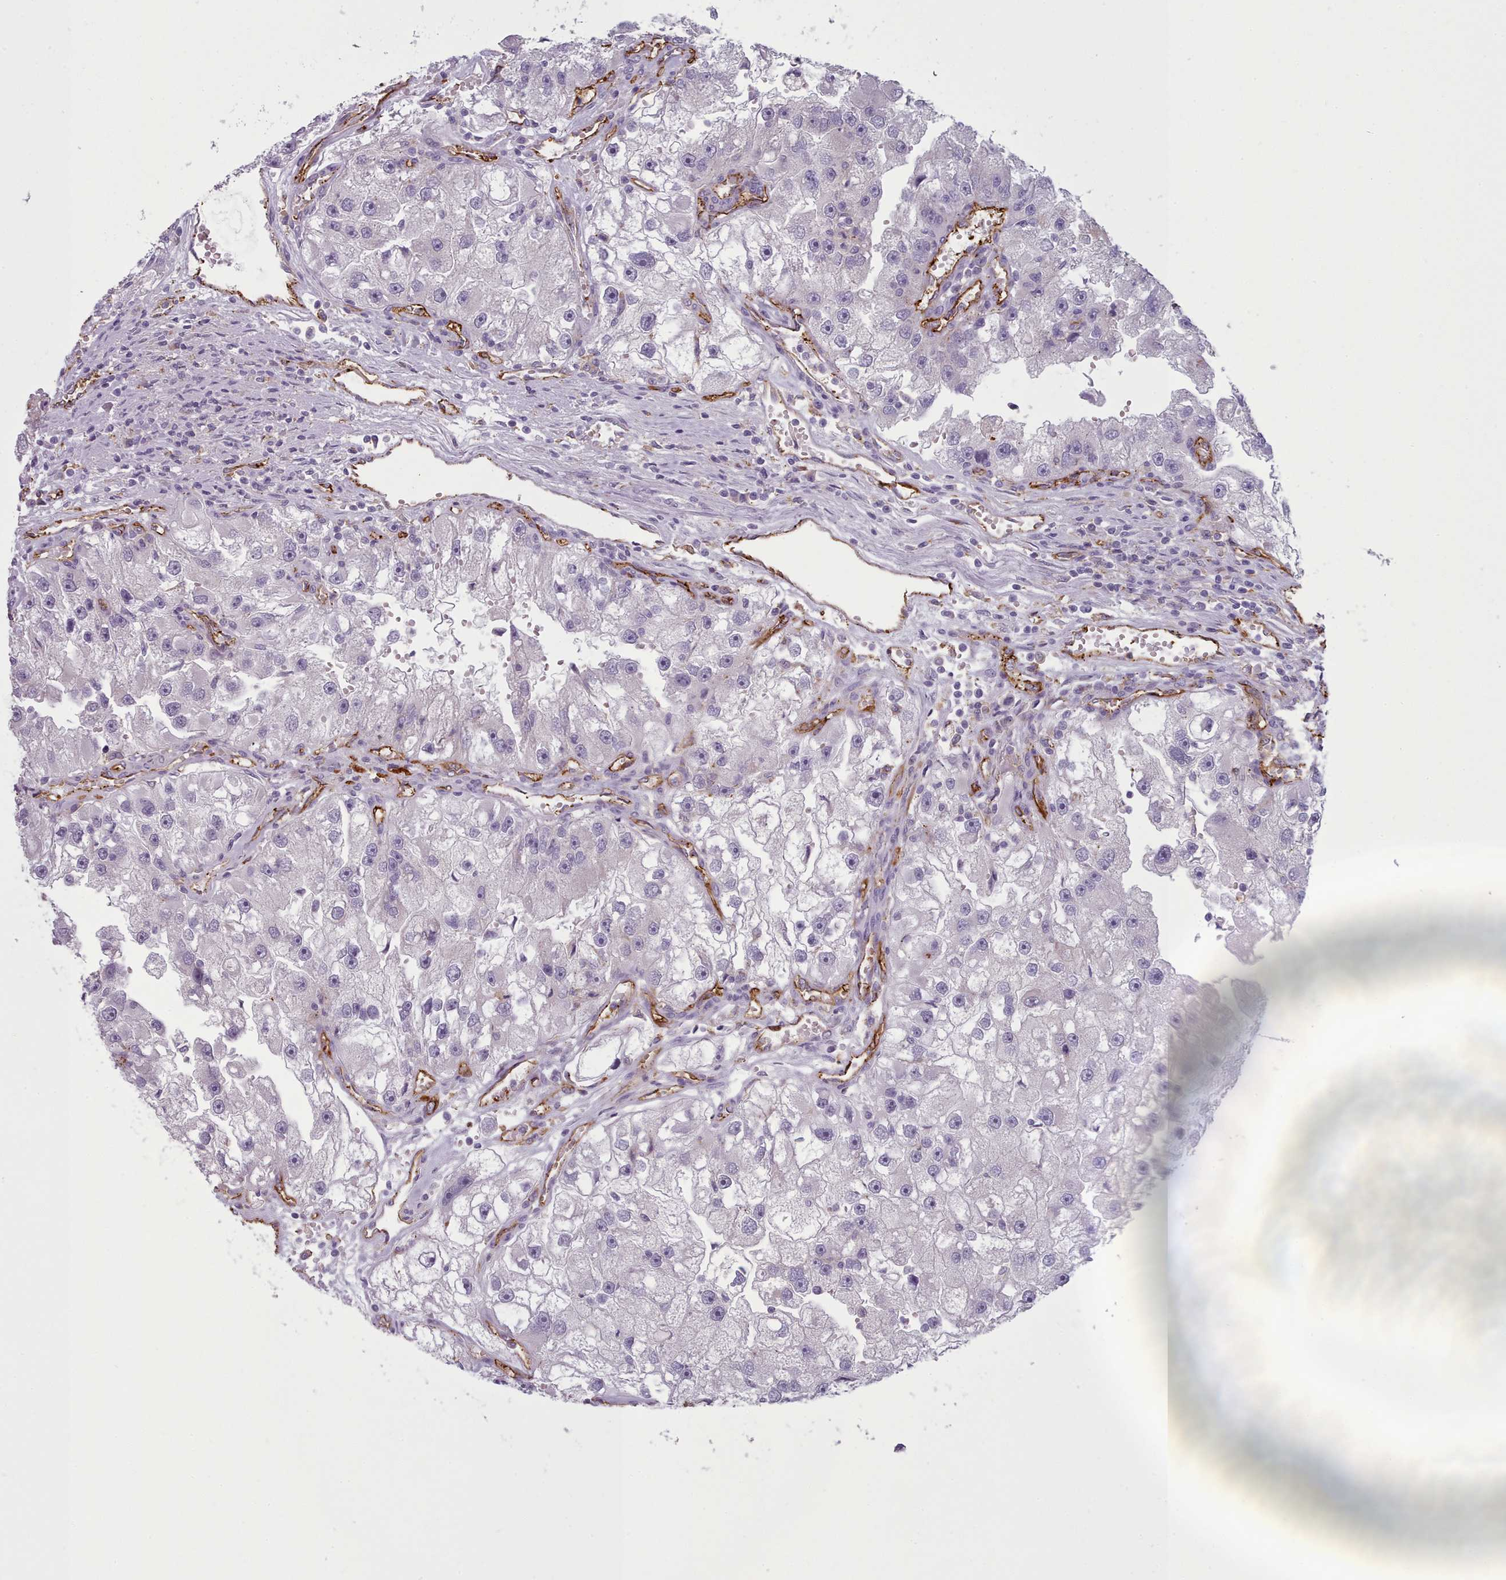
{"staining": {"intensity": "negative", "quantity": "none", "location": "none"}, "tissue": "renal cancer", "cell_type": "Tumor cells", "image_type": "cancer", "snomed": [{"axis": "morphology", "description": "Adenocarcinoma, NOS"}, {"axis": "topography", "description": "Kidney"}], "caption": "A histopathology image of human renal cancer (adenocarcinoma) is negative for staining in tumor cells.", "gene": "CD300LF", "patient": {"sex": "male", "age": 63}}